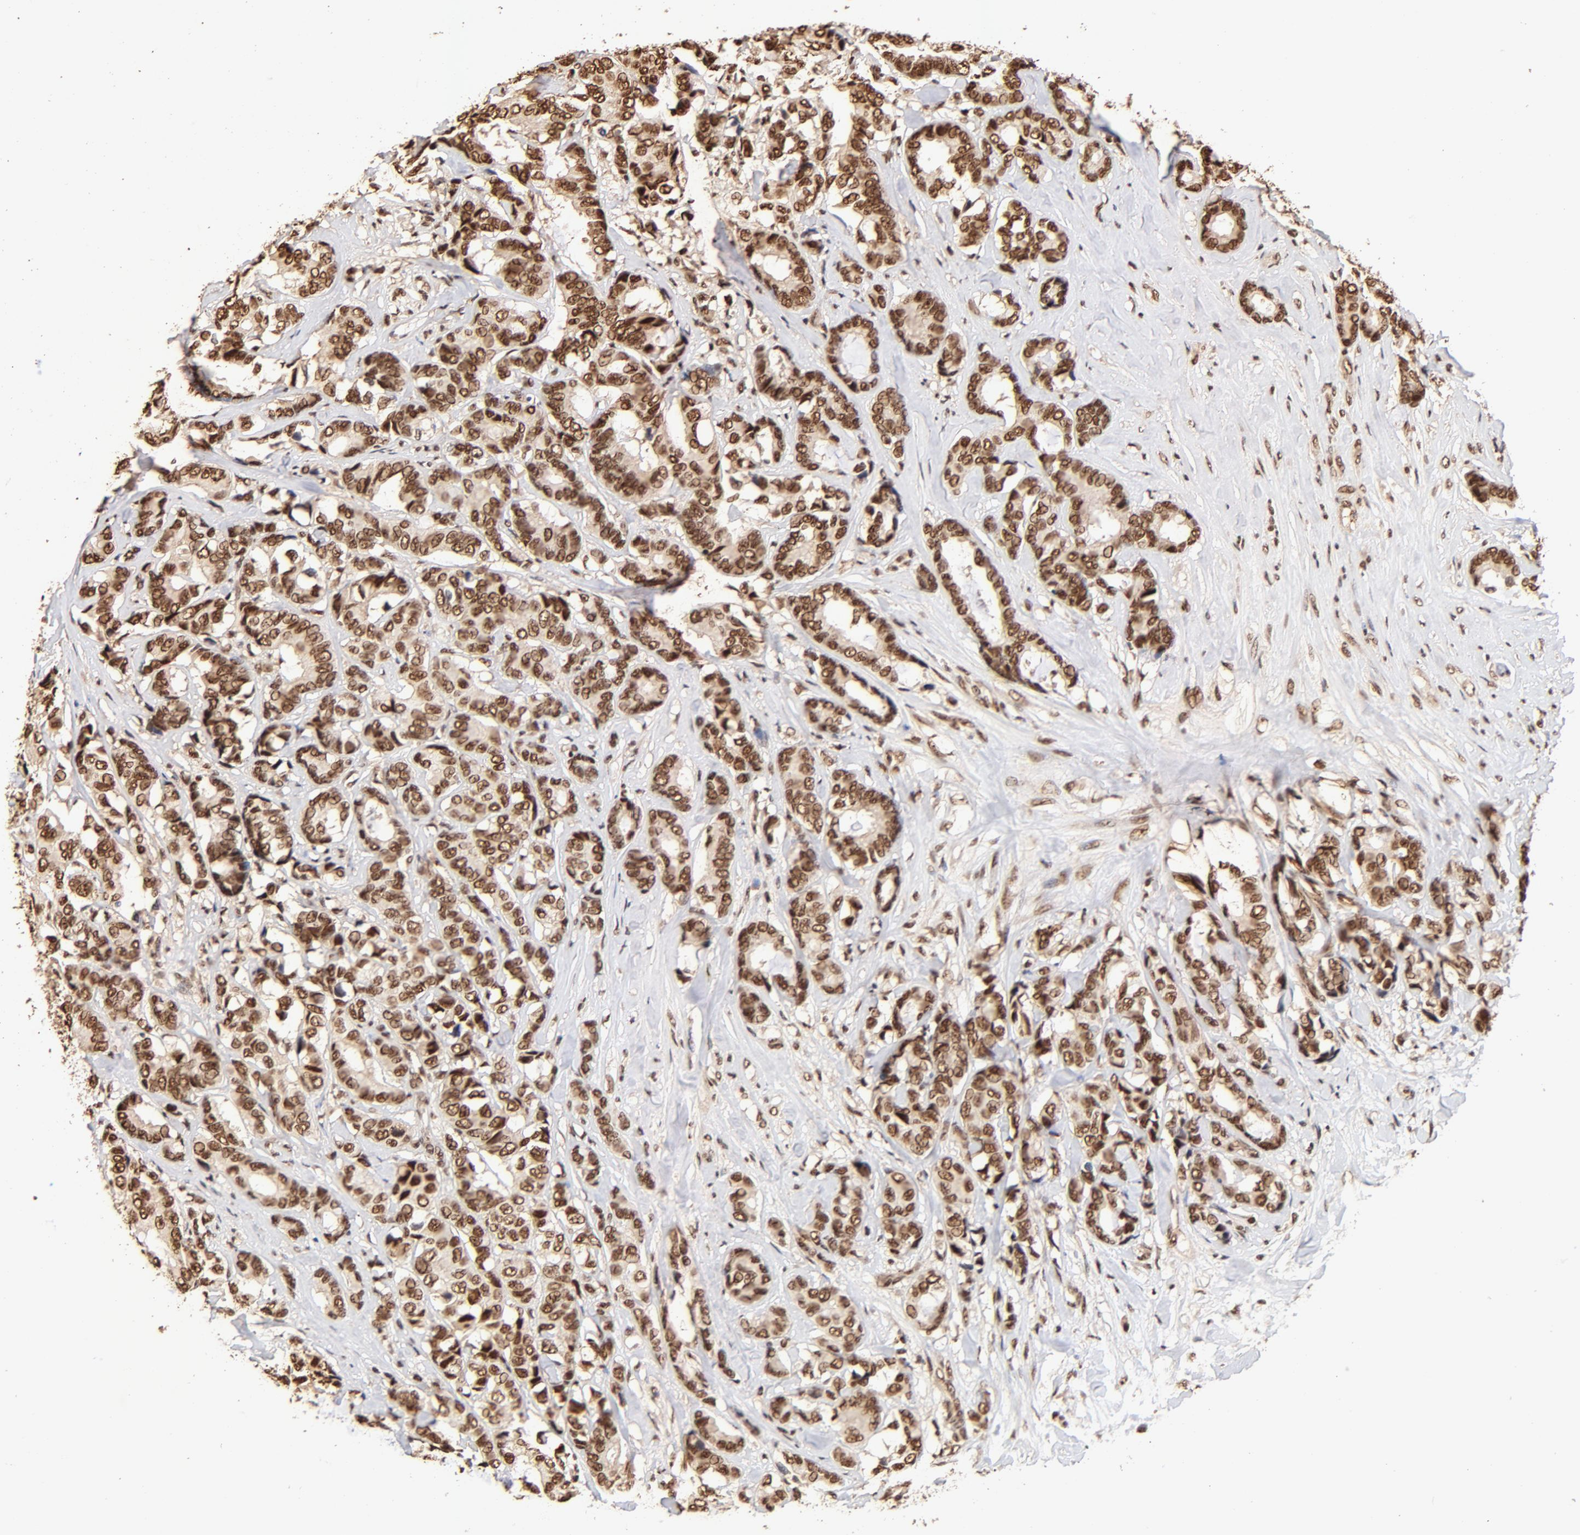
{"staining": {"intensity": "strong", "quantity": ">75%", "location": "cytoplasmic/membranous,nuclear"}, "tissue": "breast cancer", "cell_type": "Tumor cells", "image_type": "cancer", "snomed": [{"axis": "morphology", "description": "Duct carcinoma"}, {"axis": "topography", "description": "Breast"}], "caption": "Tumor cells show strong cytoplasmic/membranous and nuclear positivity in about >75% of cells in breast cancer.", "gene": "MED12", "patient": {"sex": "female", "age": 87}}